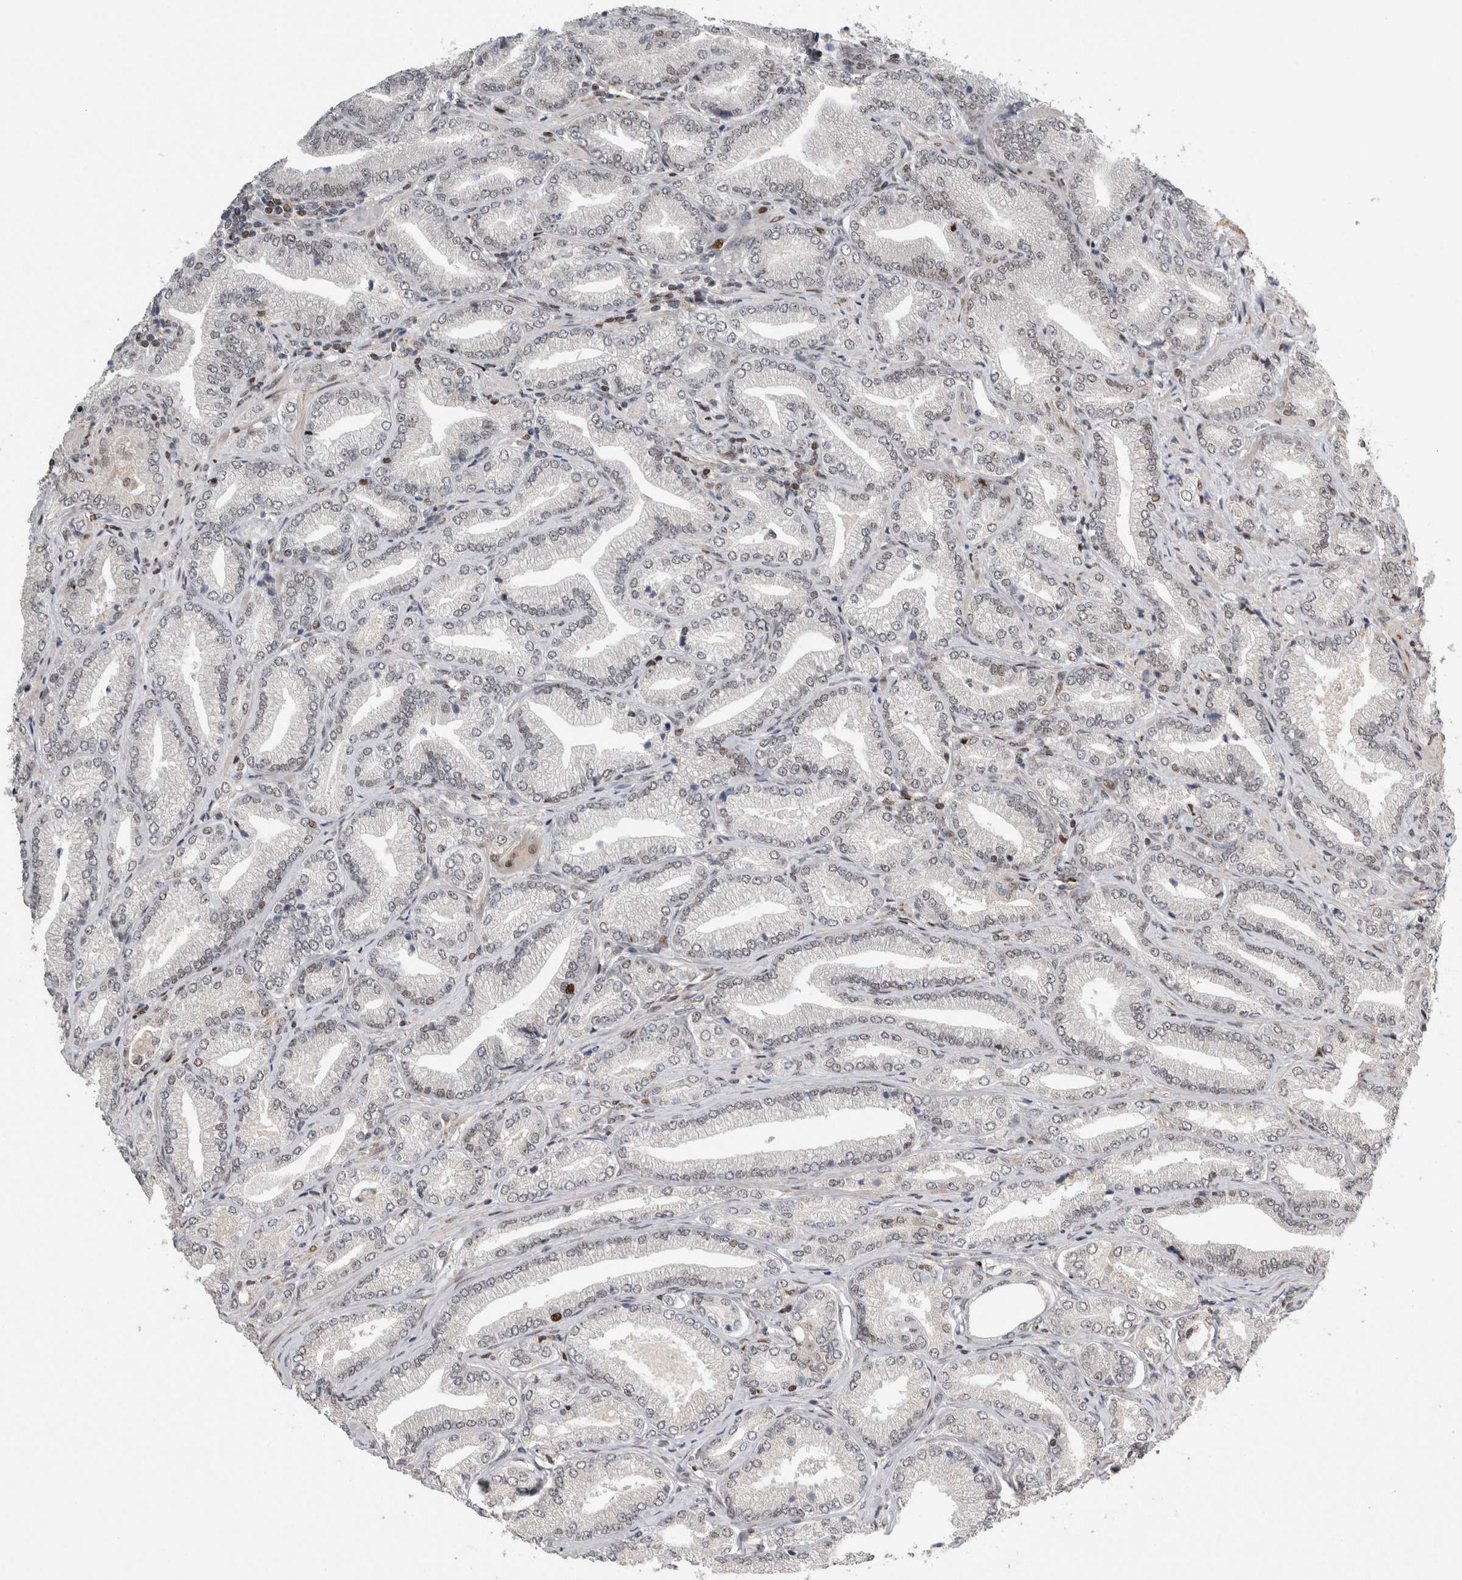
{"staining": {"intensity": "negative", "quantity": "none", "location": "none"}, "tissue": "prostate cancer", "cell_type": "Tumor cells", "image_type": "cancer", "snomed": [{"axis": "morphology", "description": "Adenocarcinoma, Low grade"}, {"axis": "topography", "description": "Prostate"}], "caption": "Tumor cells show no significant protein expression in prostate cancer.", "gene": "C8orf58", "patient": {"sex": "male", "age": 62}}